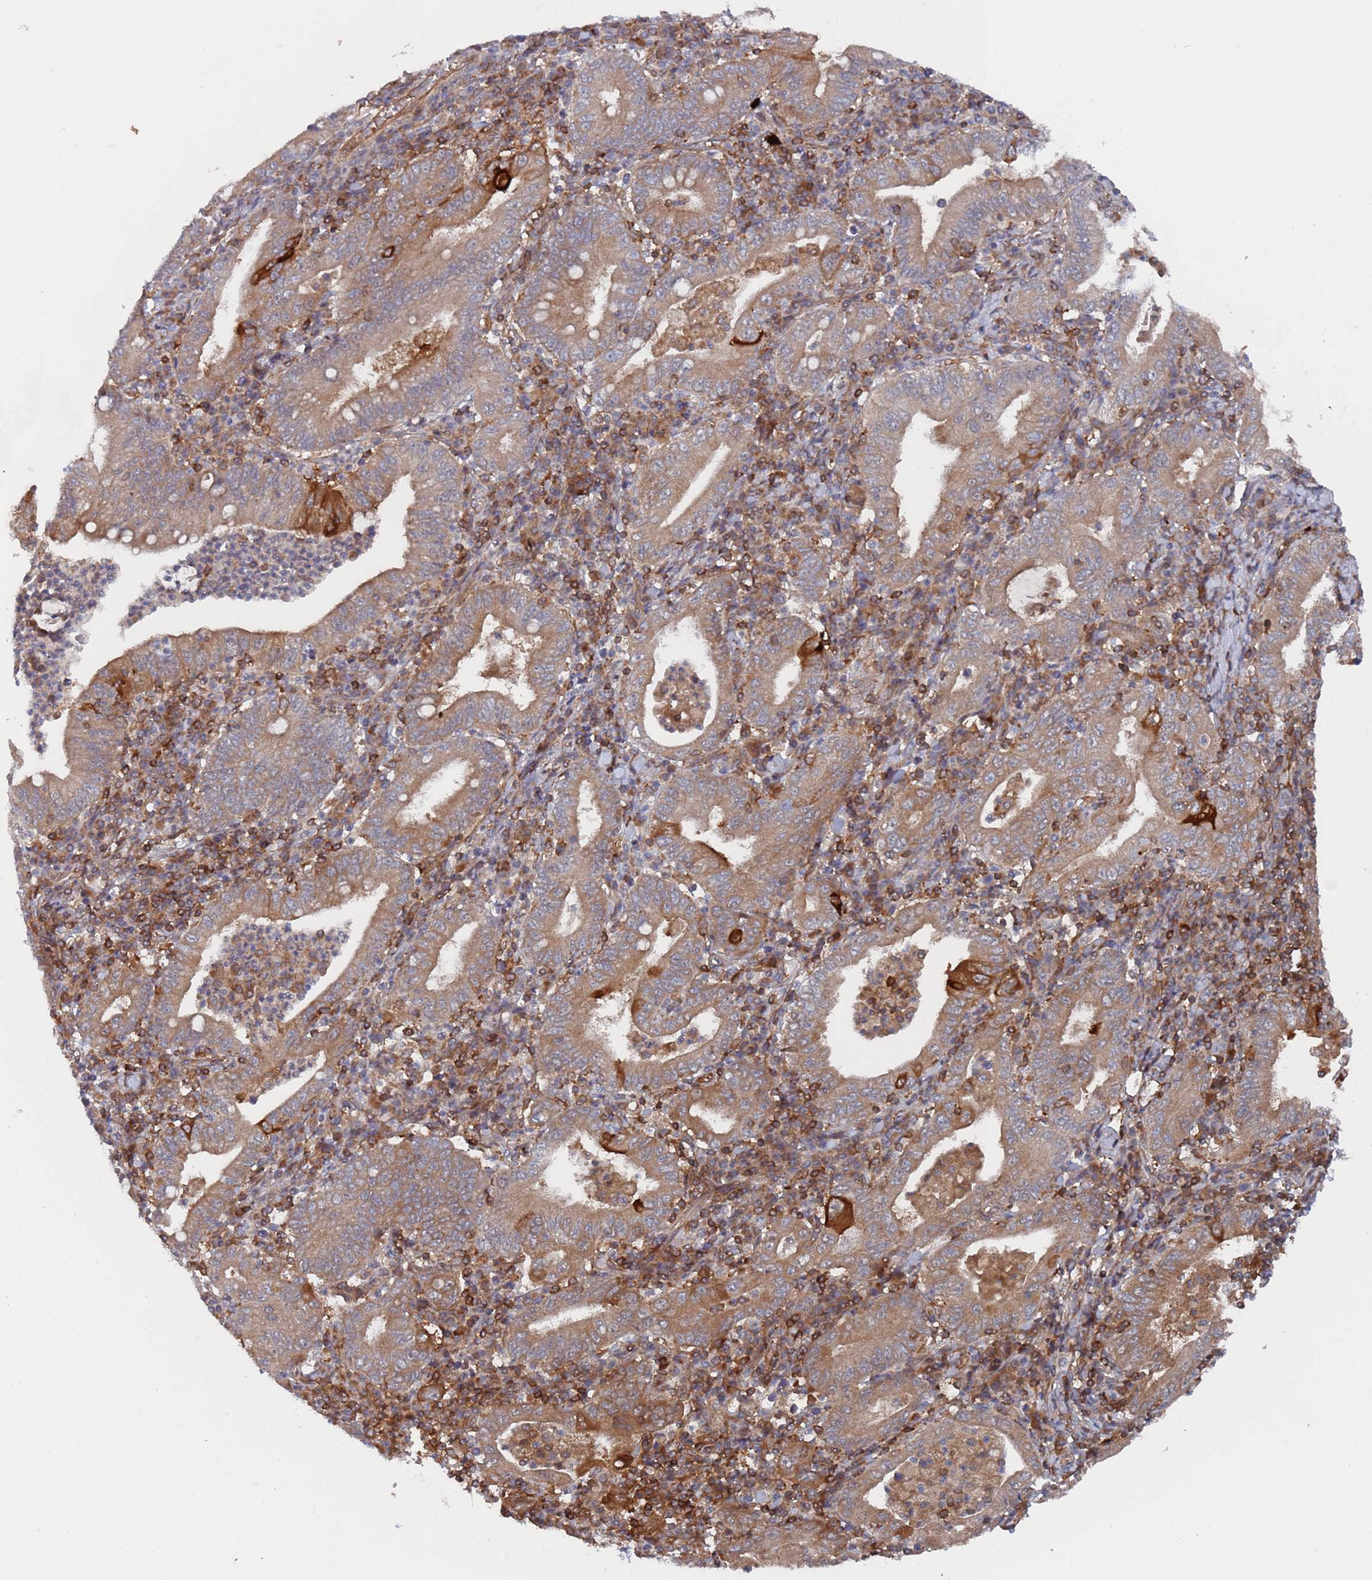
{"staining": {"intensity": "moderate", "quantity": ">75%", "location": "cytoplasmic/membranous"}, "tissue": "stomach cancer", "cell_type": "Tumor cells", "image_type": "cancer", "snomed": [{"axis": "morphology", "description": "Normal tissue, NOS"}, {"axis": "morphology", "description": "Adenocarcinoma, NOS"}, {"axis": "topography", "description": "Esophagus"}, {"axis": "topography", "description": "Stomach, upper"}, {"axis": "topography", "description": "Peripheral nerve tissue"}], "caption": "Immunohistochemical staining of human stomach adenocarcinoma displays medium levels of moderate cytoplasmic/membranous protein staining in approximately >75% of tumor cells. (IHC, brightfield microscopy, high magnification).", "gene": "DDX60", "patient": {"sex": "male", "age": 62}}